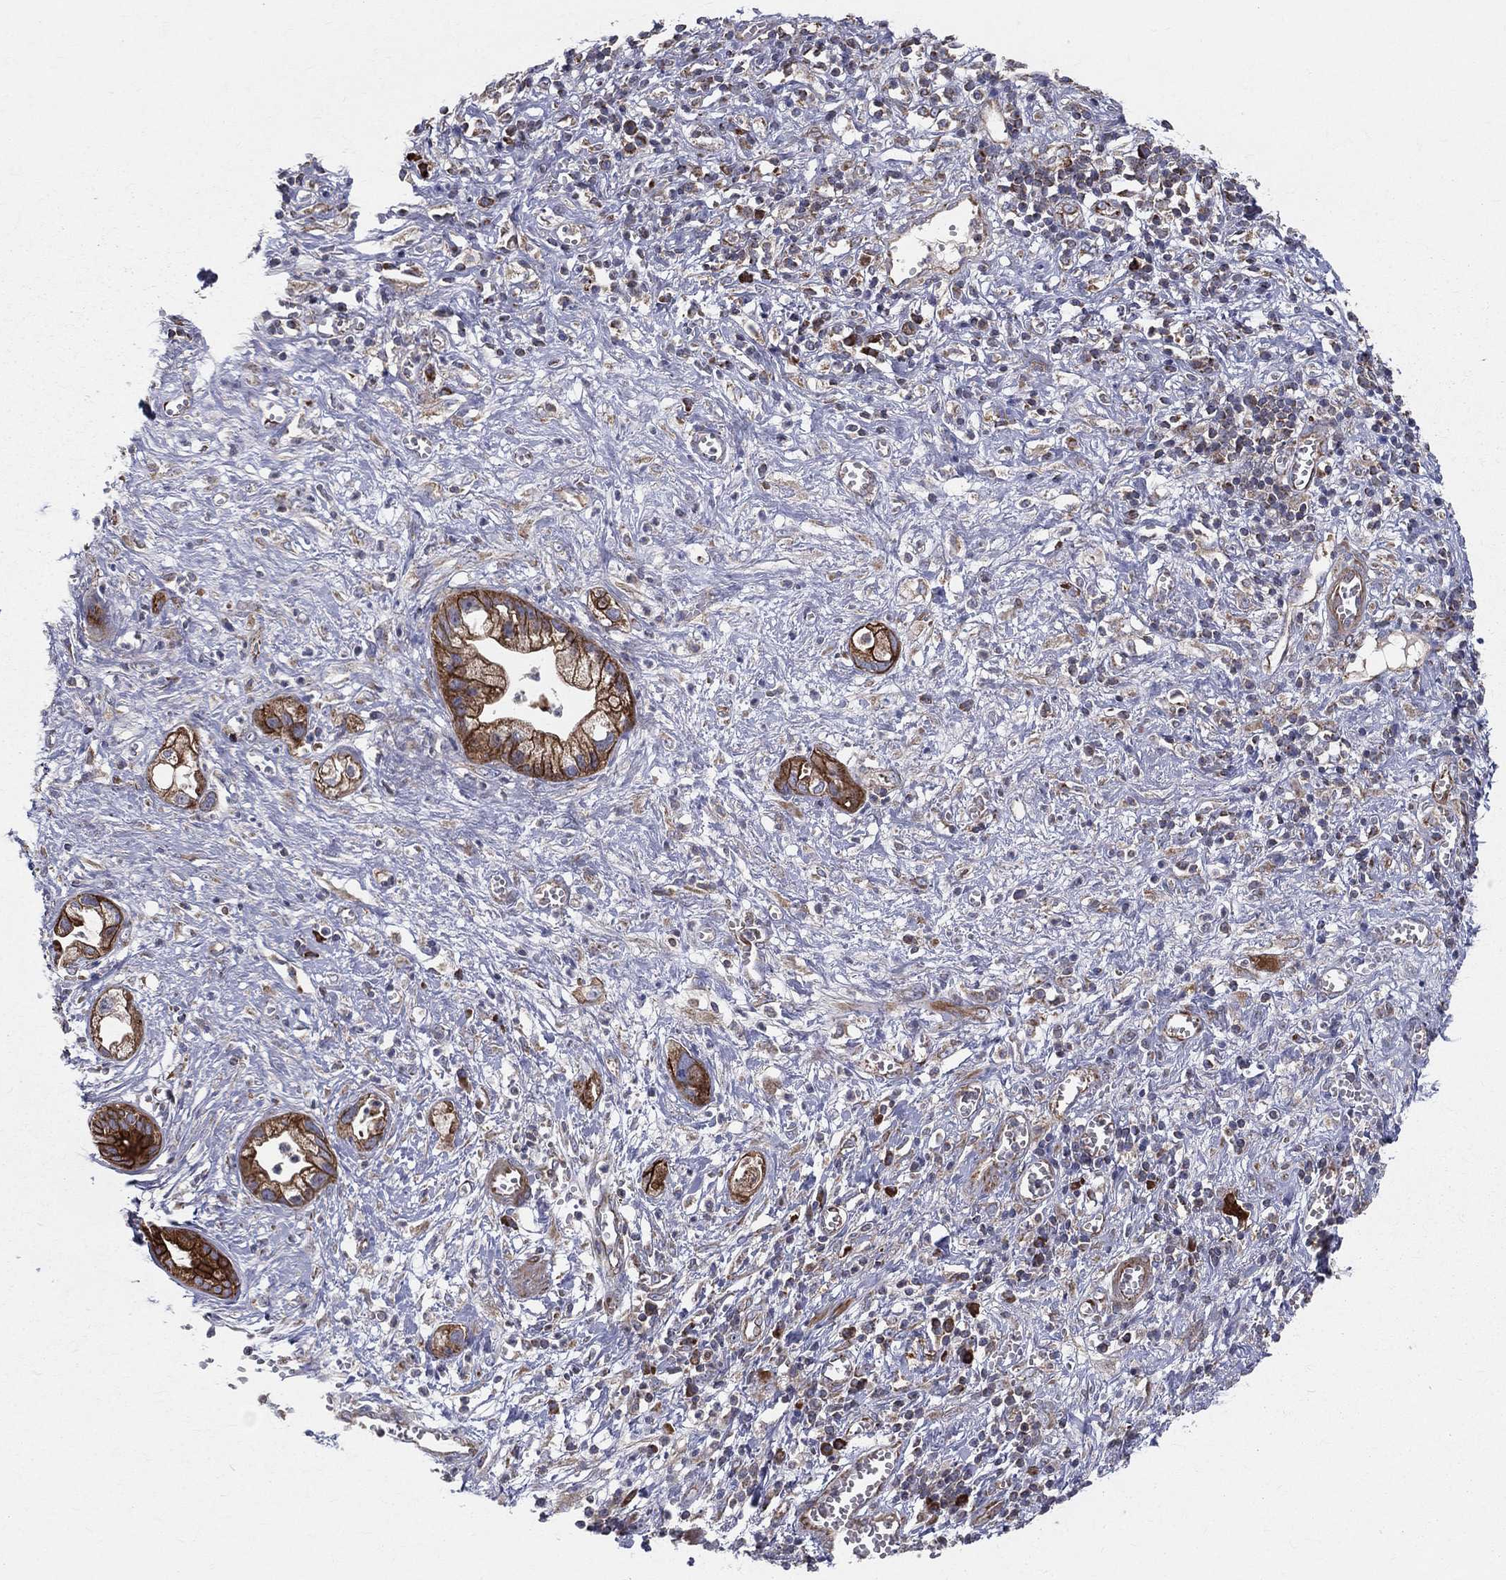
{"staining": {"intensity": "strong", "quantity": ">75%", "location": "cytoplasmic/membranous"}, "tissue": "pancreatic cancer", "cell_type": "Tumor cells", "image_type": "cancer", "snomed": [{"axis": "morphology", "description": "Adenocarcinoma, NOS"}, {"axis": "topography", "description": "Pancreas"}], "caption": "Immunohistochemical staining of pancreatic cancer exhibits strong cytoplasmic/membranous protein staining in approximately >75% of tumor cells. The protein of interest is shown in brown color, while the nuclei are stained blue.", "gene": "MIX23", "patient": {"sex": "female", "age": 73}}